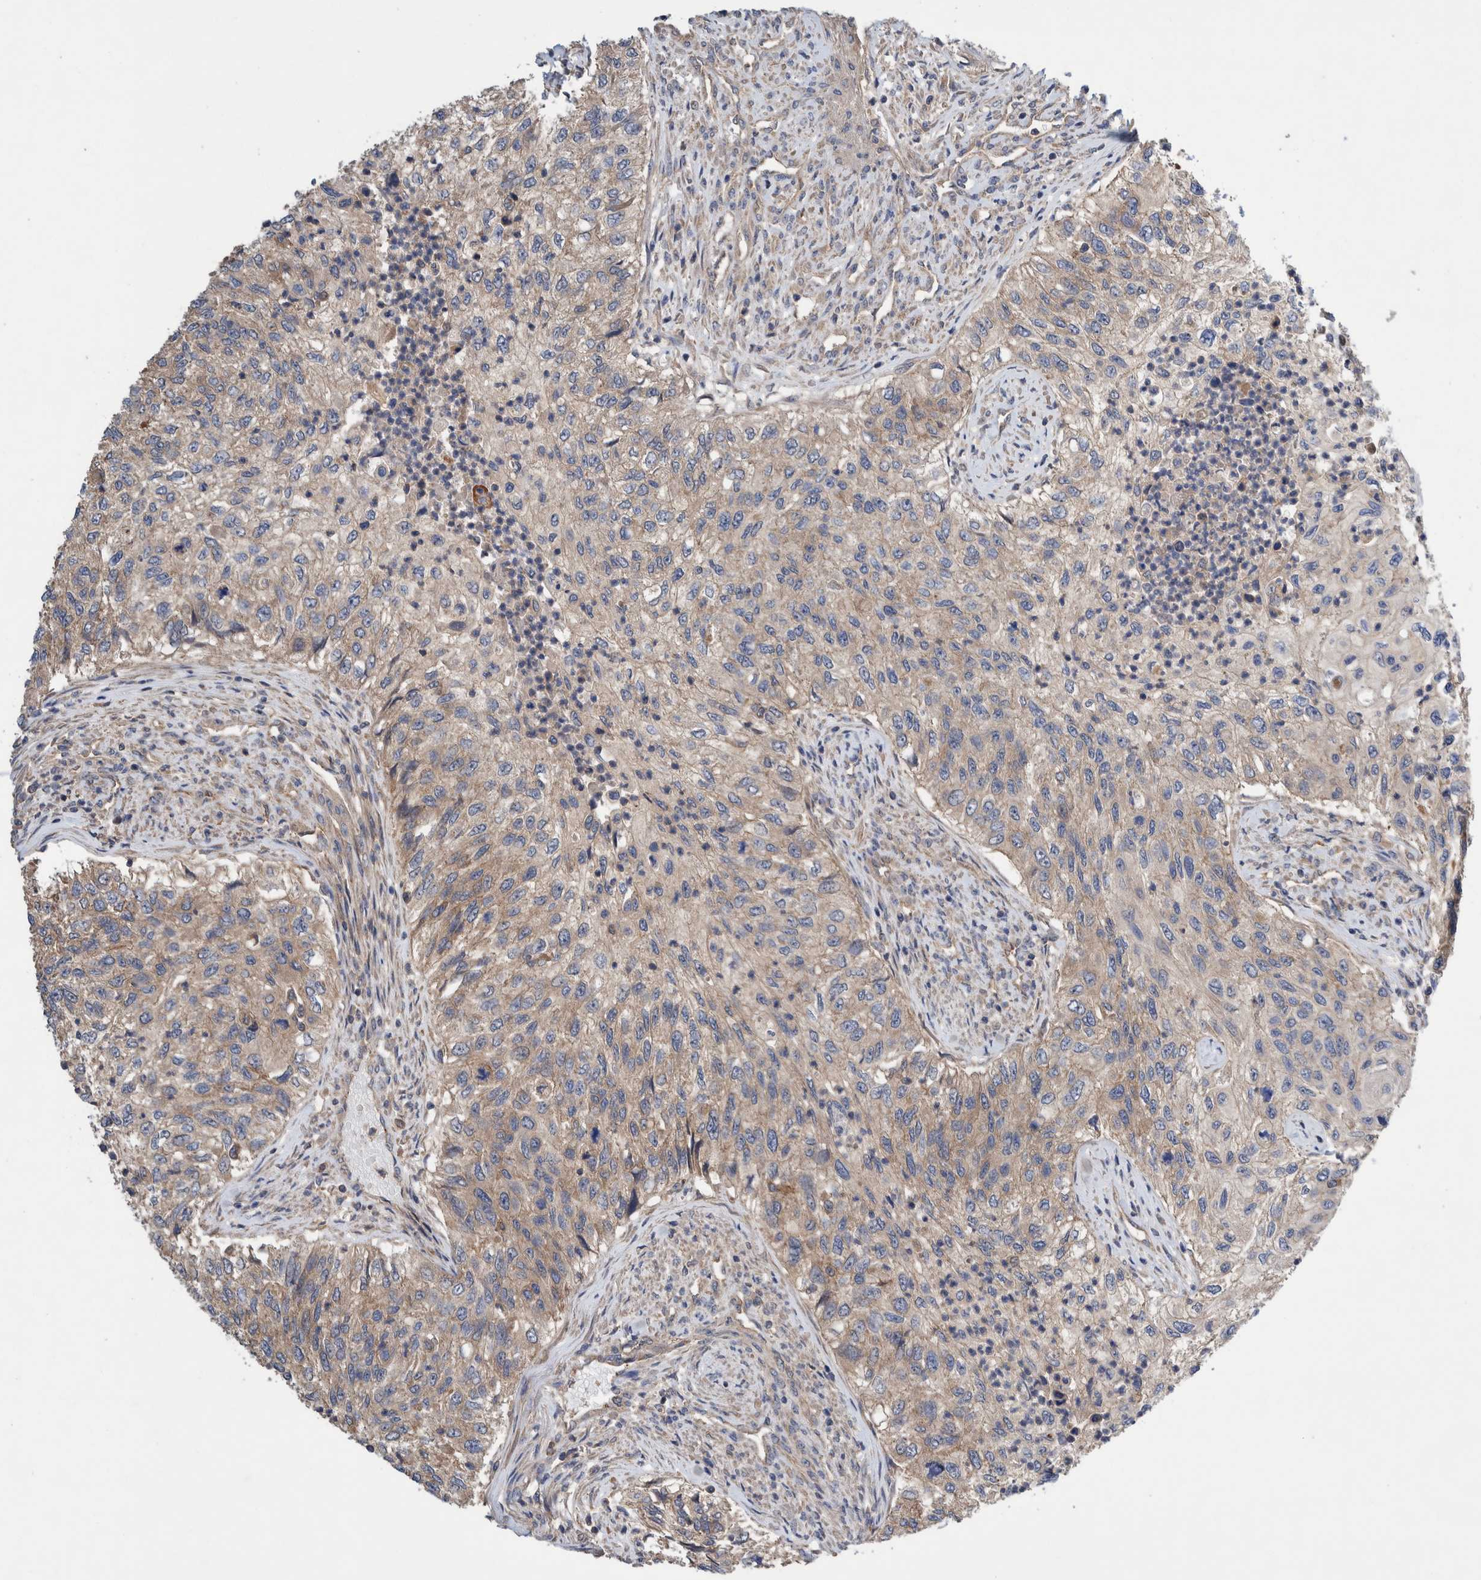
{"staining": {"intensity": "weak", "quantity": ">75%", "location": "cytoplasmic/membranous"}, "tissue": "urothelial cancer", "cell_type": "Tumor cells", "image_type": "cancer", "snomed": [{"axis": "morphology", "description": "Urothelial carcinoma, High grade"}, {"axis": "topography", "description": "Urinary bladder"}], "caption": "High-grade urothelial carcinoma stained with a protein marker displays weak staining in tumor cells.", "gene": "PIK3R6", "patient": {"sex": "female", "age": 60}}